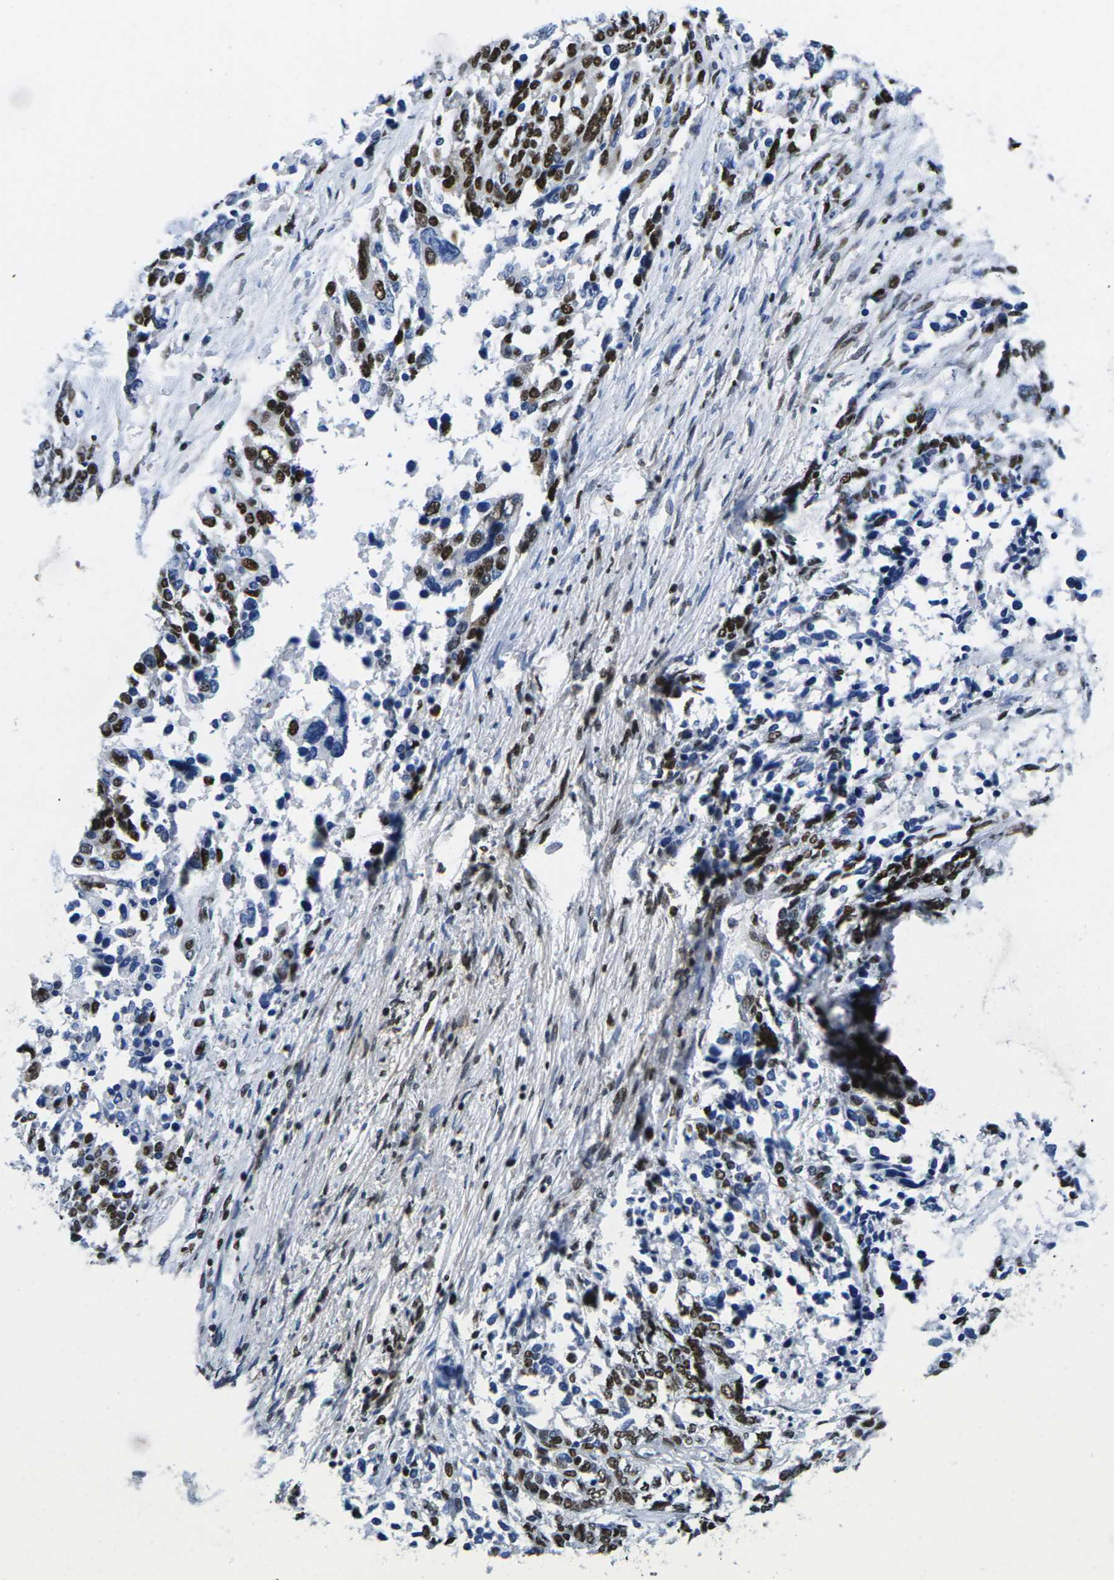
{"staining": {"intensity": "strong", "quantity": ">75%", "location": "nuclear"}, "tissue": "ovarian cancer", "cell_type": "Tumor cells", "image_type": "cancer", "snomed": [{"axis": "morphology", "description": "Cystadenocarcinoma, serous, NOS"}, {"axis": "topography", "description": "Ovary"}], "caption": "Immunohistochemistry image of neoplastic tissue: ovarian cancer (serous cystadenocarcinoma) stained using IHC reveals high levels of strong protein expression localized specifically in the nuclear of tumor cells, appearing as a nuclear brown color.", "gene": "ATF1", "patient": {"sex": "female", "age": 44}}